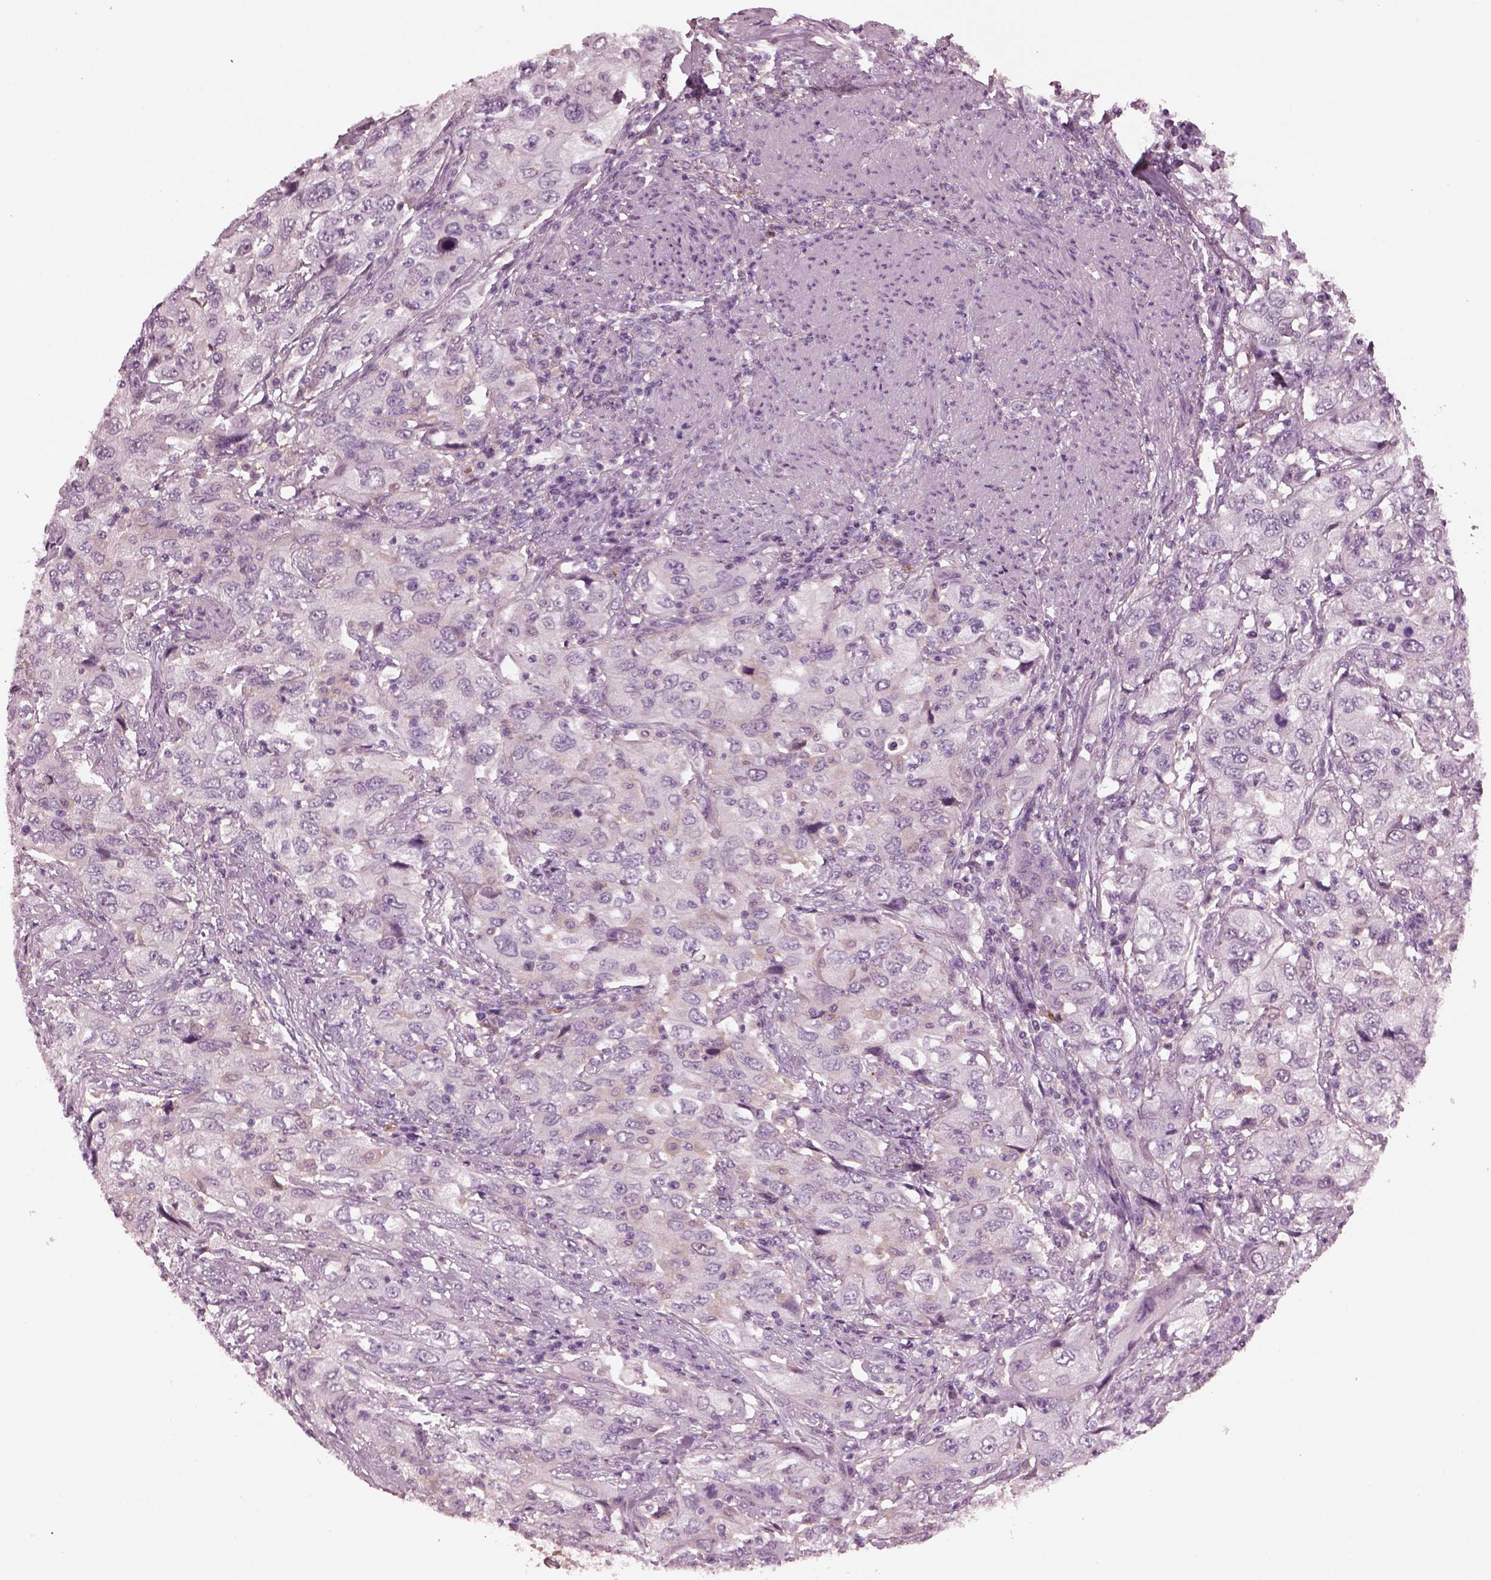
{"staining": {"intensity": "negative", "quantity": "none", "location": "none"}, "tissue": "urothelial cancer", "cell_type": "Tumor cells", "image_type": "cancer", "snomed": [{"axis": "morphology", "description": "Urothelial carcinoma, High grade"}, {"axis": "topography", "description": "Urinary bladder"}], "caption": "This is an immunohistochemistry image of high-grade urothelial carcinoma. There is no staining in tumor cells.", "gene": "SHTN1", "patient": {"sex": "male", "age": 76}}